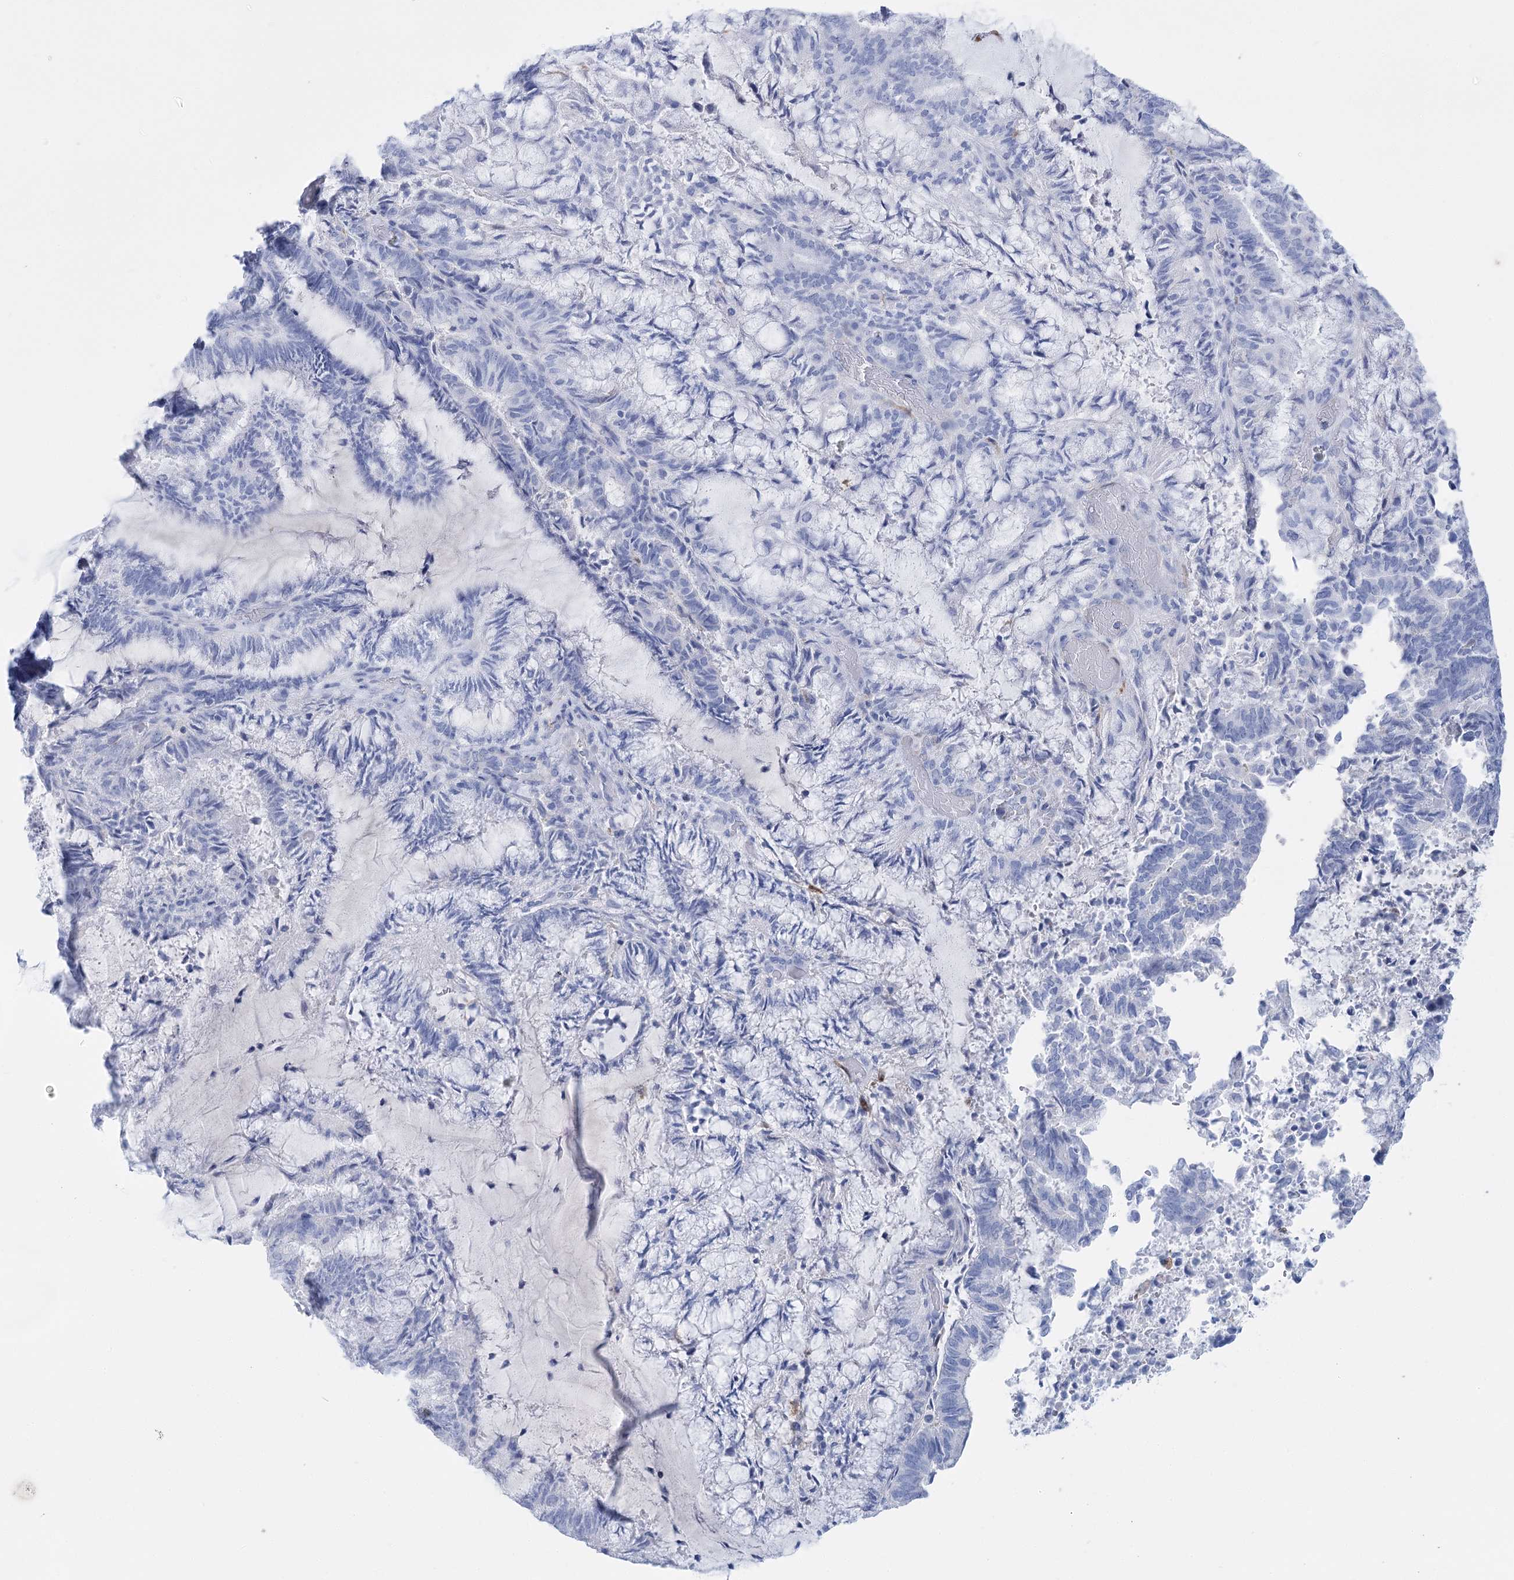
{"staining": {"intensity": "negative", "quantity": "none", "location": "none"}, "tissue": "endometrial cancer", "cell_type": "Tumor cells", "image_type": "cancer", "snomed": [{"axis": "morphology", "description": "Adenocarcinoma, NOS"}, {"axis": "topography", "description": "Endometrium"}], "caption": "IHC micrograph of neoplastic tissue: human endometrial cancer stained with DAB (3,3'-diaminobenzidine) shows no significant protein staining in tumor cells.", "gene": "PCDHA1", "patient": {"sex": "female", "age": 80}}